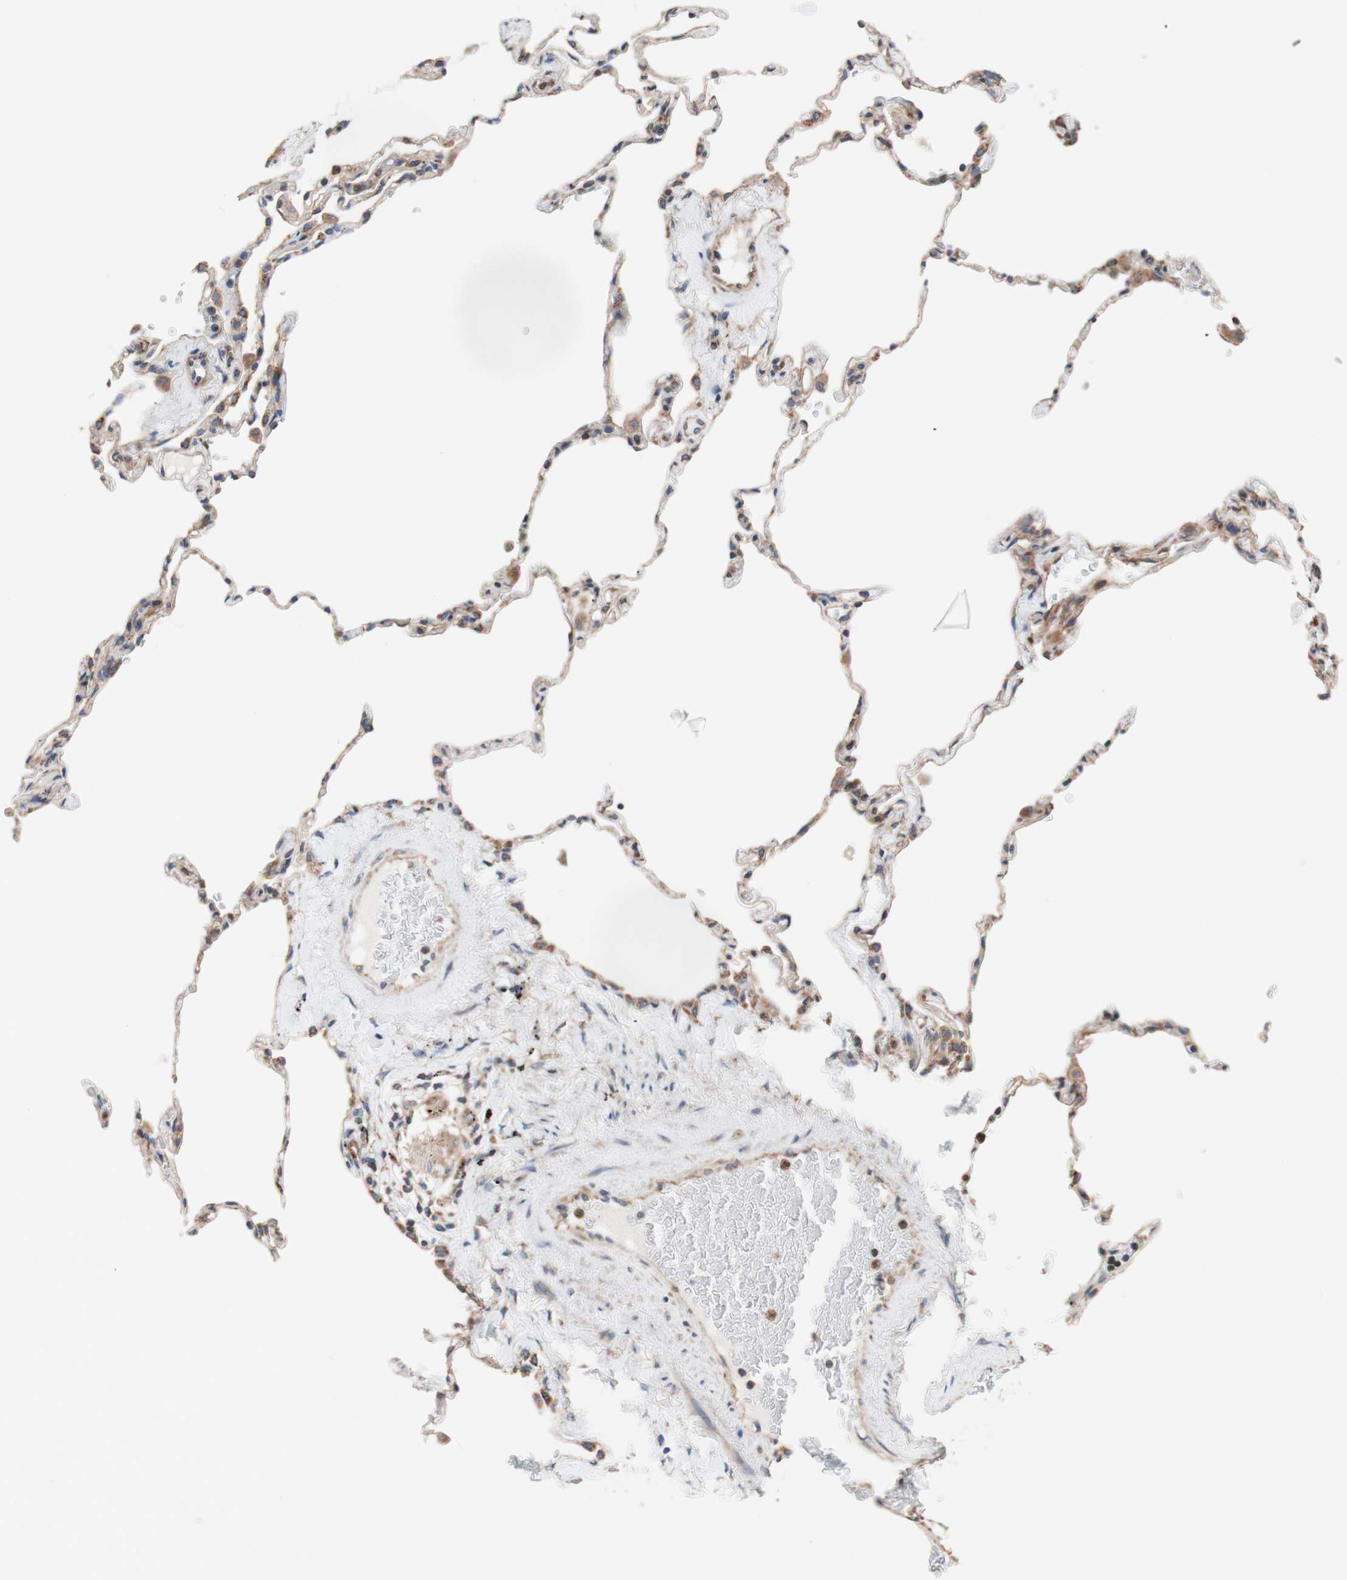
{"staining": {"intensity": "moderate", "quantity": "25%-75%", "location": "cytoplasmic/membranous"}, "tissue": "lung", "cell_type": "Alveolar cells", "image_type": "normal", "snomed": [{"axis": "morphology", "description": "Normal tissue, NOS"}, {"axis": "topography", "description": "Lung"}], "caption": "Lung stained with immunohistochemistry displays moderate cytoplasmic/membranous positivity in about 25%-75% of alveolar cells. Nuclei are stained in blue.", "gene": "FMR1", "patient": {"sex": "male", "age": 59}}